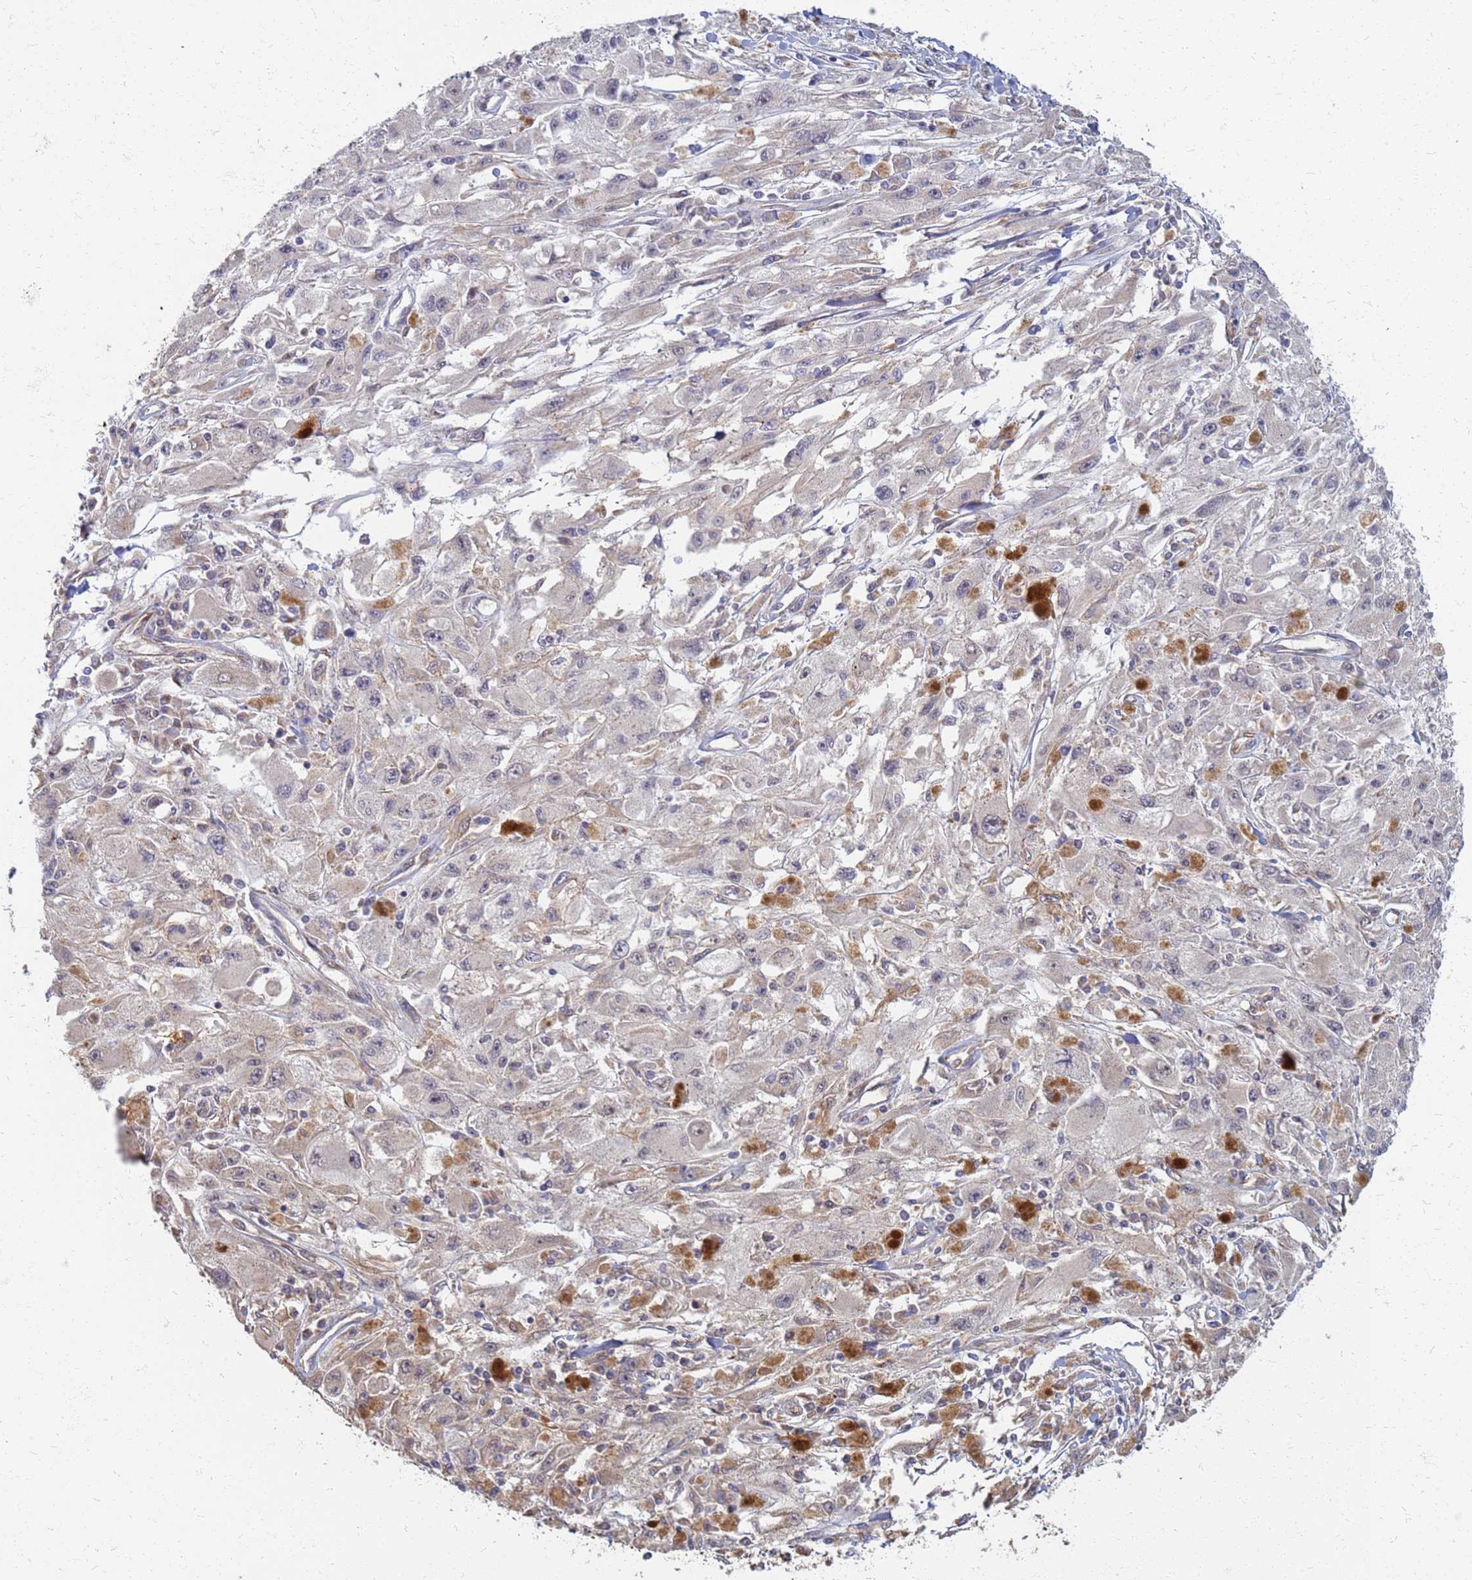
{"staining": {"intensity": "negative", "quantity": "none", "location": "none"}, "tissue": "melanoma", "cell_type": "Tumor cells", "image_type": "cancer", "snomed": [{"axis": "morphology", "description": "Malignant melanoma, Metastatic site"}, {"axis": "topography", "description": "Skin"}], "caption": "Tumor cells show no significant staining in malignant melanoma (metastatic site). (Immunohistochemistry, brightfield microscopy, high magnification).", "gene": "ITGB4", "patient": {"sex": "male", "age": 53}}